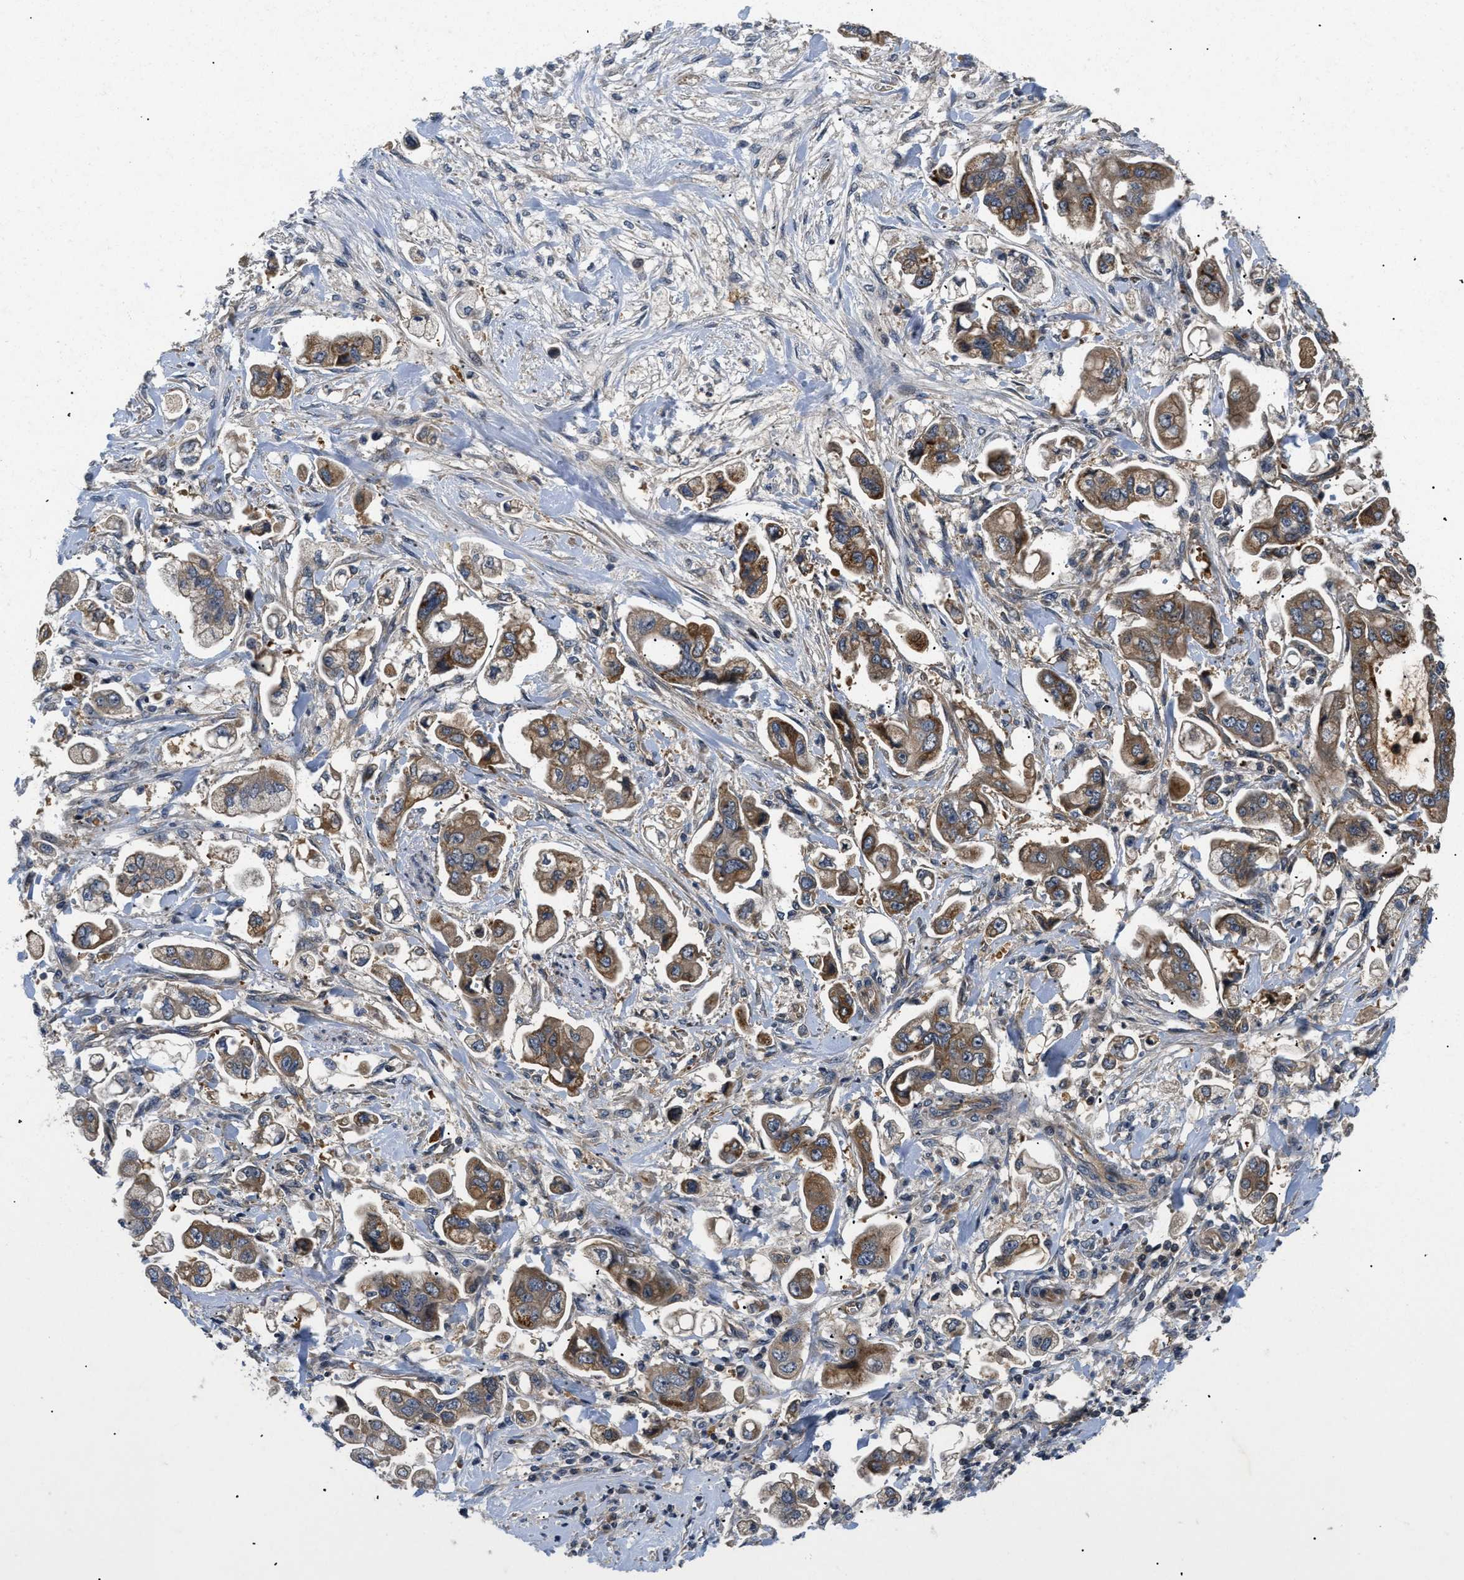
{"staining": {"intensity": "moderate", "quantity": ">75%", "location": "cytoplasmic/membranous"}, "tissue": "stomach cancer", "cell_type": "Tumor cells", "image_type": "cancer", "snomed": [{"axis": "morphology", "description": "Adenocarcinoma, NOS"}, {"axis": "topography", "description": "Stomach"}], "caption": "Moderate cytoplasmic/membranous staining for a protein is identified in about >75% of tumor cells of adenocarcinoma (stomach) using immunohistochemistry.", "gene": "HMGCR", "patient": {"sex": "male", "age": 62}}